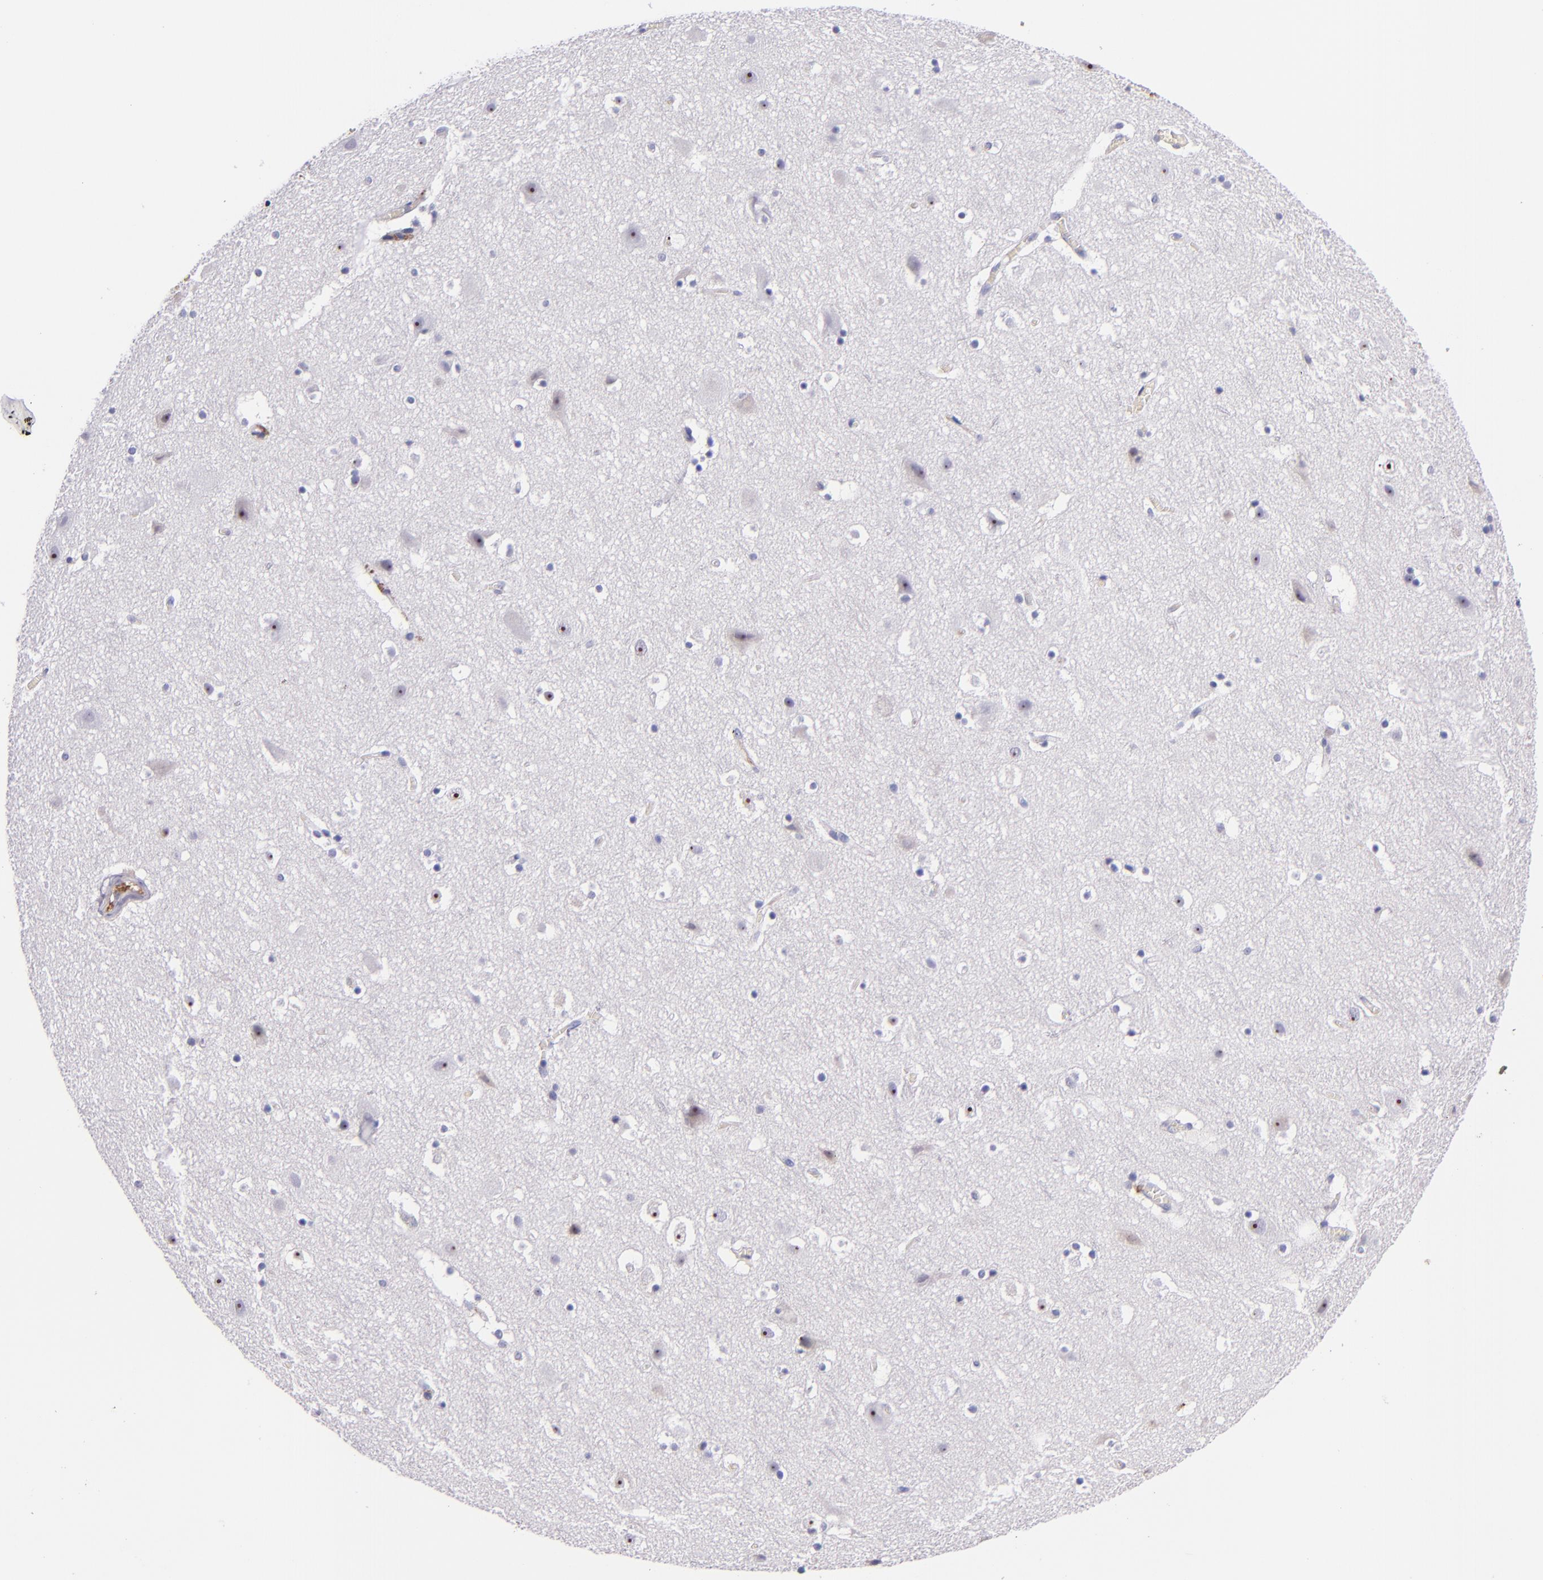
{"staining": {"intensity": "negative", "quantity": "none", "location": "none"}, "tissue": "cerebral cortex", "cell_type": "Endothelial cells", "image_type": "normal", "snomed": [{"axis": "morphology", "description": "Normal tissue, NOS"}, {"axis": "topography", "description": "Cerebral cortex"}], "caption": "IHC histopathology image of benign cerebral cortex: cerebral cortex stained with DAB exhibits no significant protein positivity in endothelial cells.", "gene": "KNG1", "patient": {"sex": "male", "age": 45}}